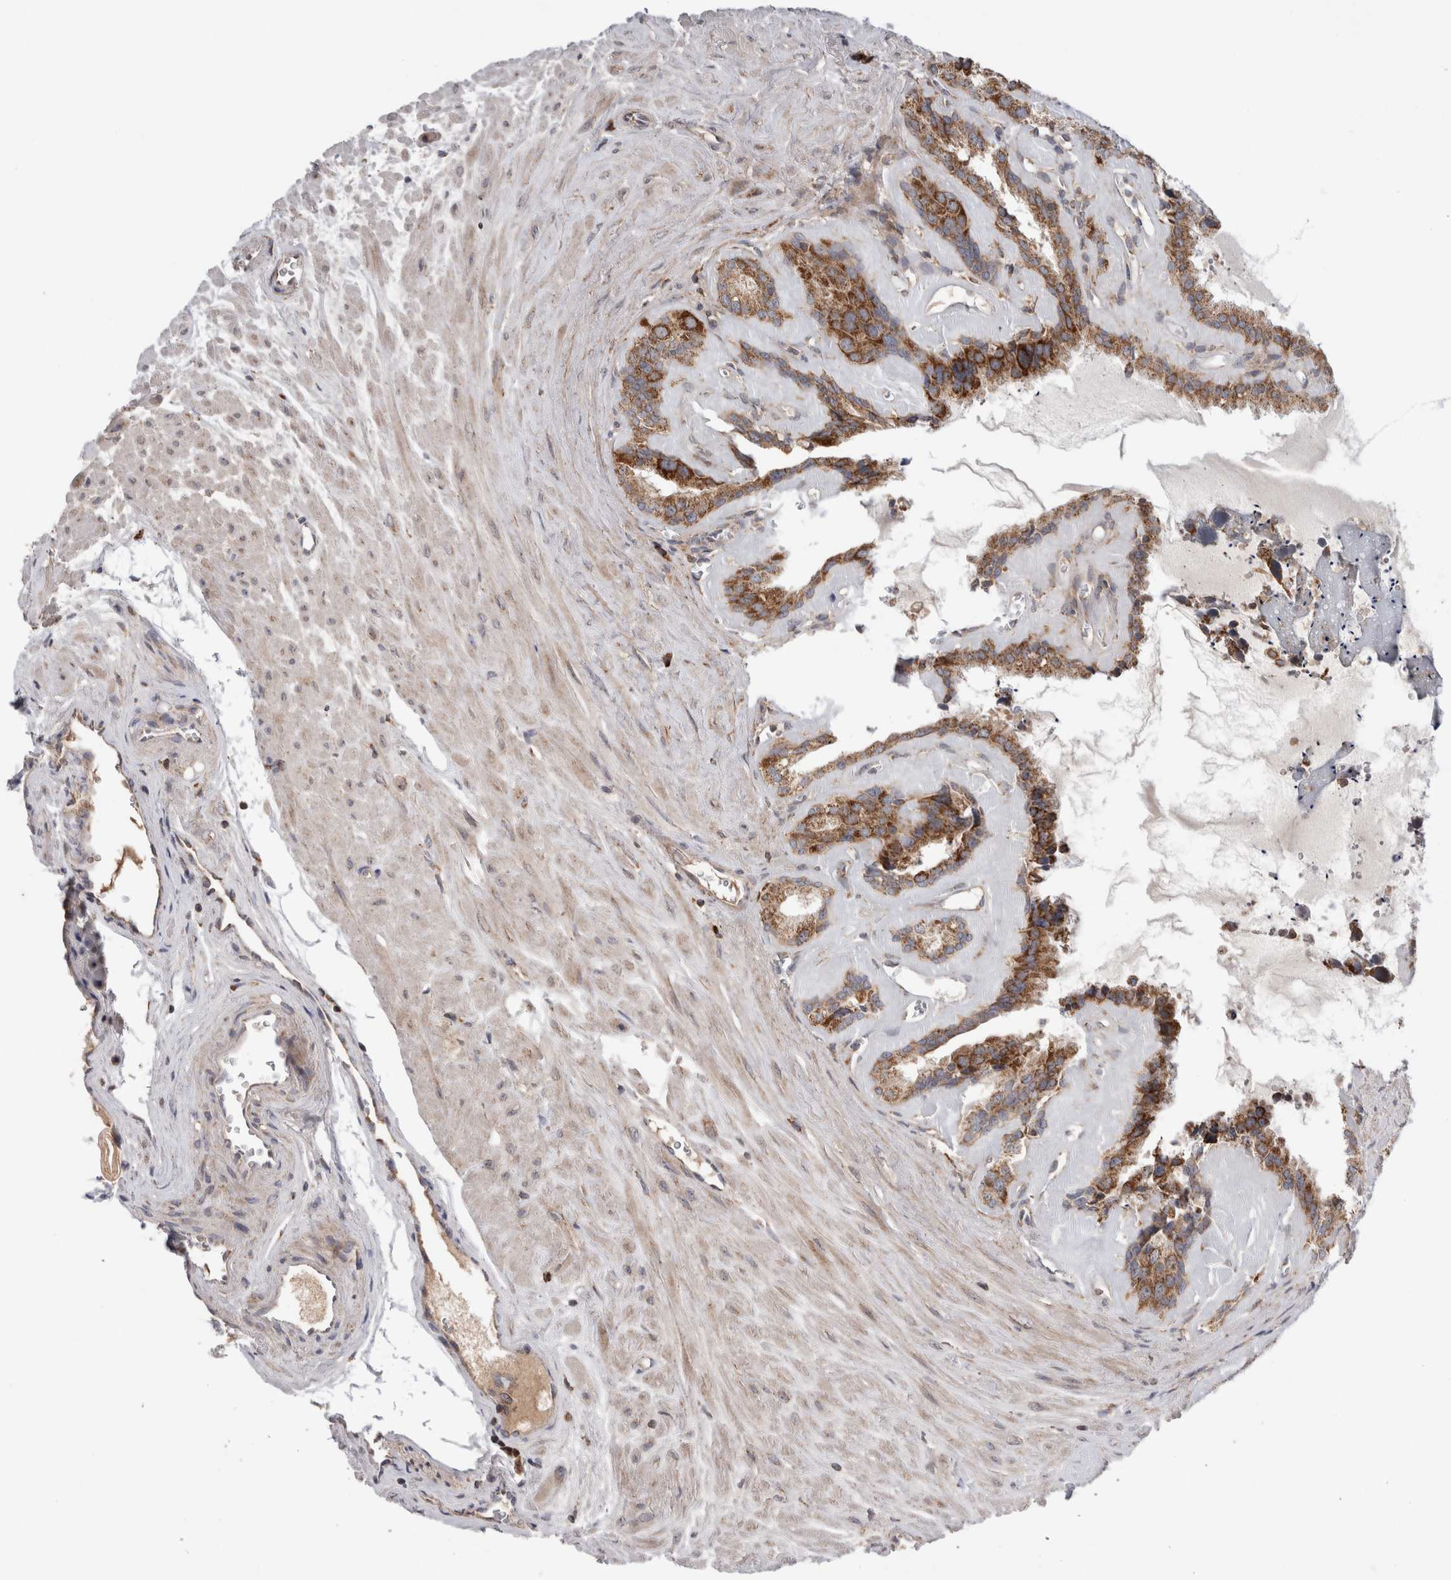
{"staining": {"intensity": "strong", "quantity": ">75%", "location": "cytoplasmic/membranous"}, "tissue": "seminal vesicle", "cell_type": "Glandular cells", "image_type": "normal", "snomed": [{"axis": "morphology", "description": "Normal tissue, NOS"}, {"axis": "topography", "description": "Prostate"}, {"axis": "topography", "description": "Seminal veicle"}], "caption": "High-magnification brightfield microscopy of normal seminal vesicle stained with DAB (3,3'-diaminobenzidine) (brown) and counterstained with hematoxylin (blue). glandular cells exhibit strong cytoplasmic/membranous staining is seen in approximately>75% of cells.", "gene": "KIF21B", "patient": {"sex": "male", "age": 59}}